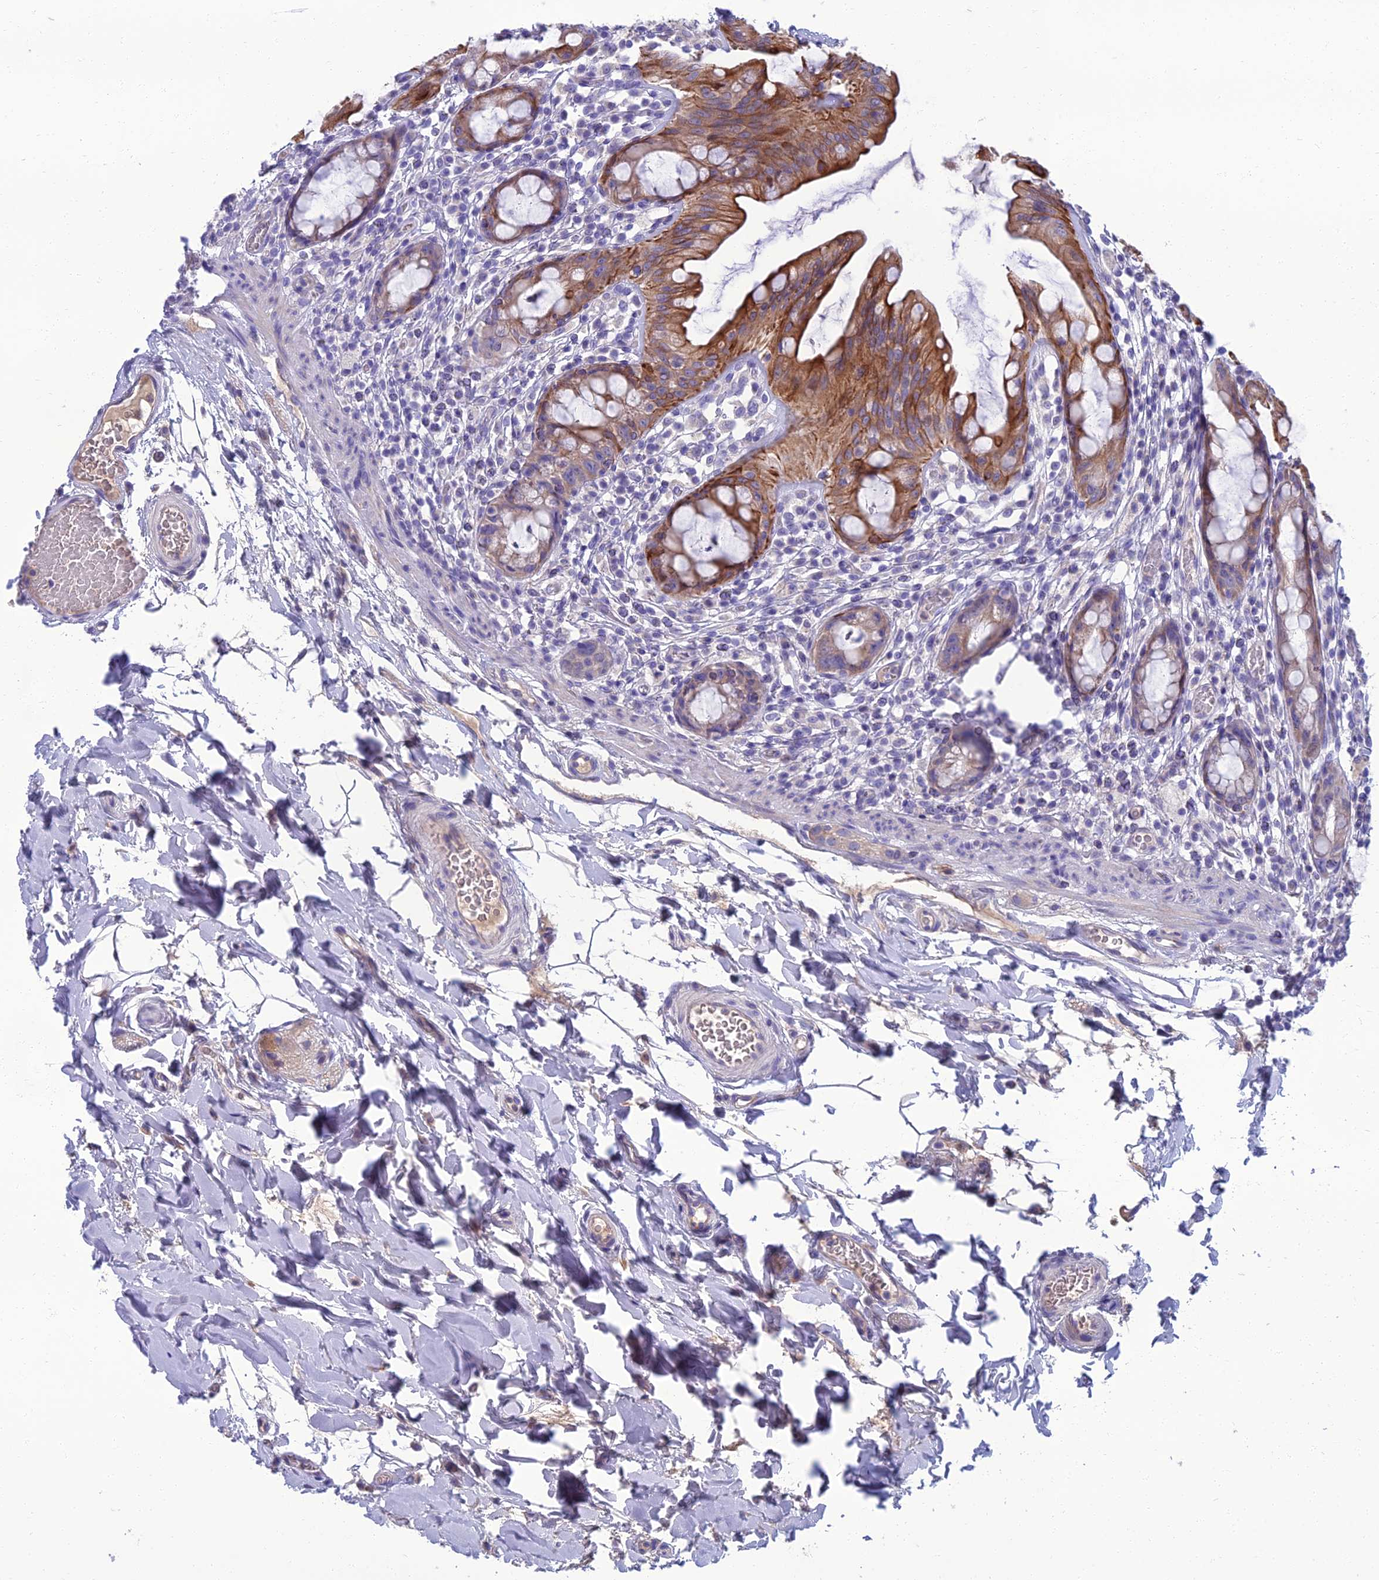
{"staining": {"intensity": "moderate", "quantity": ">75%", "location": "cytoplasmic/membranous"}, "tissue": "rectum", "cell_type": "Glandular cells", "image_type": "normal", "snomed": [{"axis": "morphology", "description": "Normal tissue, NOS"}, {"axis": "topography", "description": "Rectum"}], "caption": "Human rectum stained with a brown dye displays moderate cytoplasmic/membranous positive staining in approximately >75% of glandular cells.", "gene": "SPTLC3", "patient": {"sex": "female", "age": 57}}